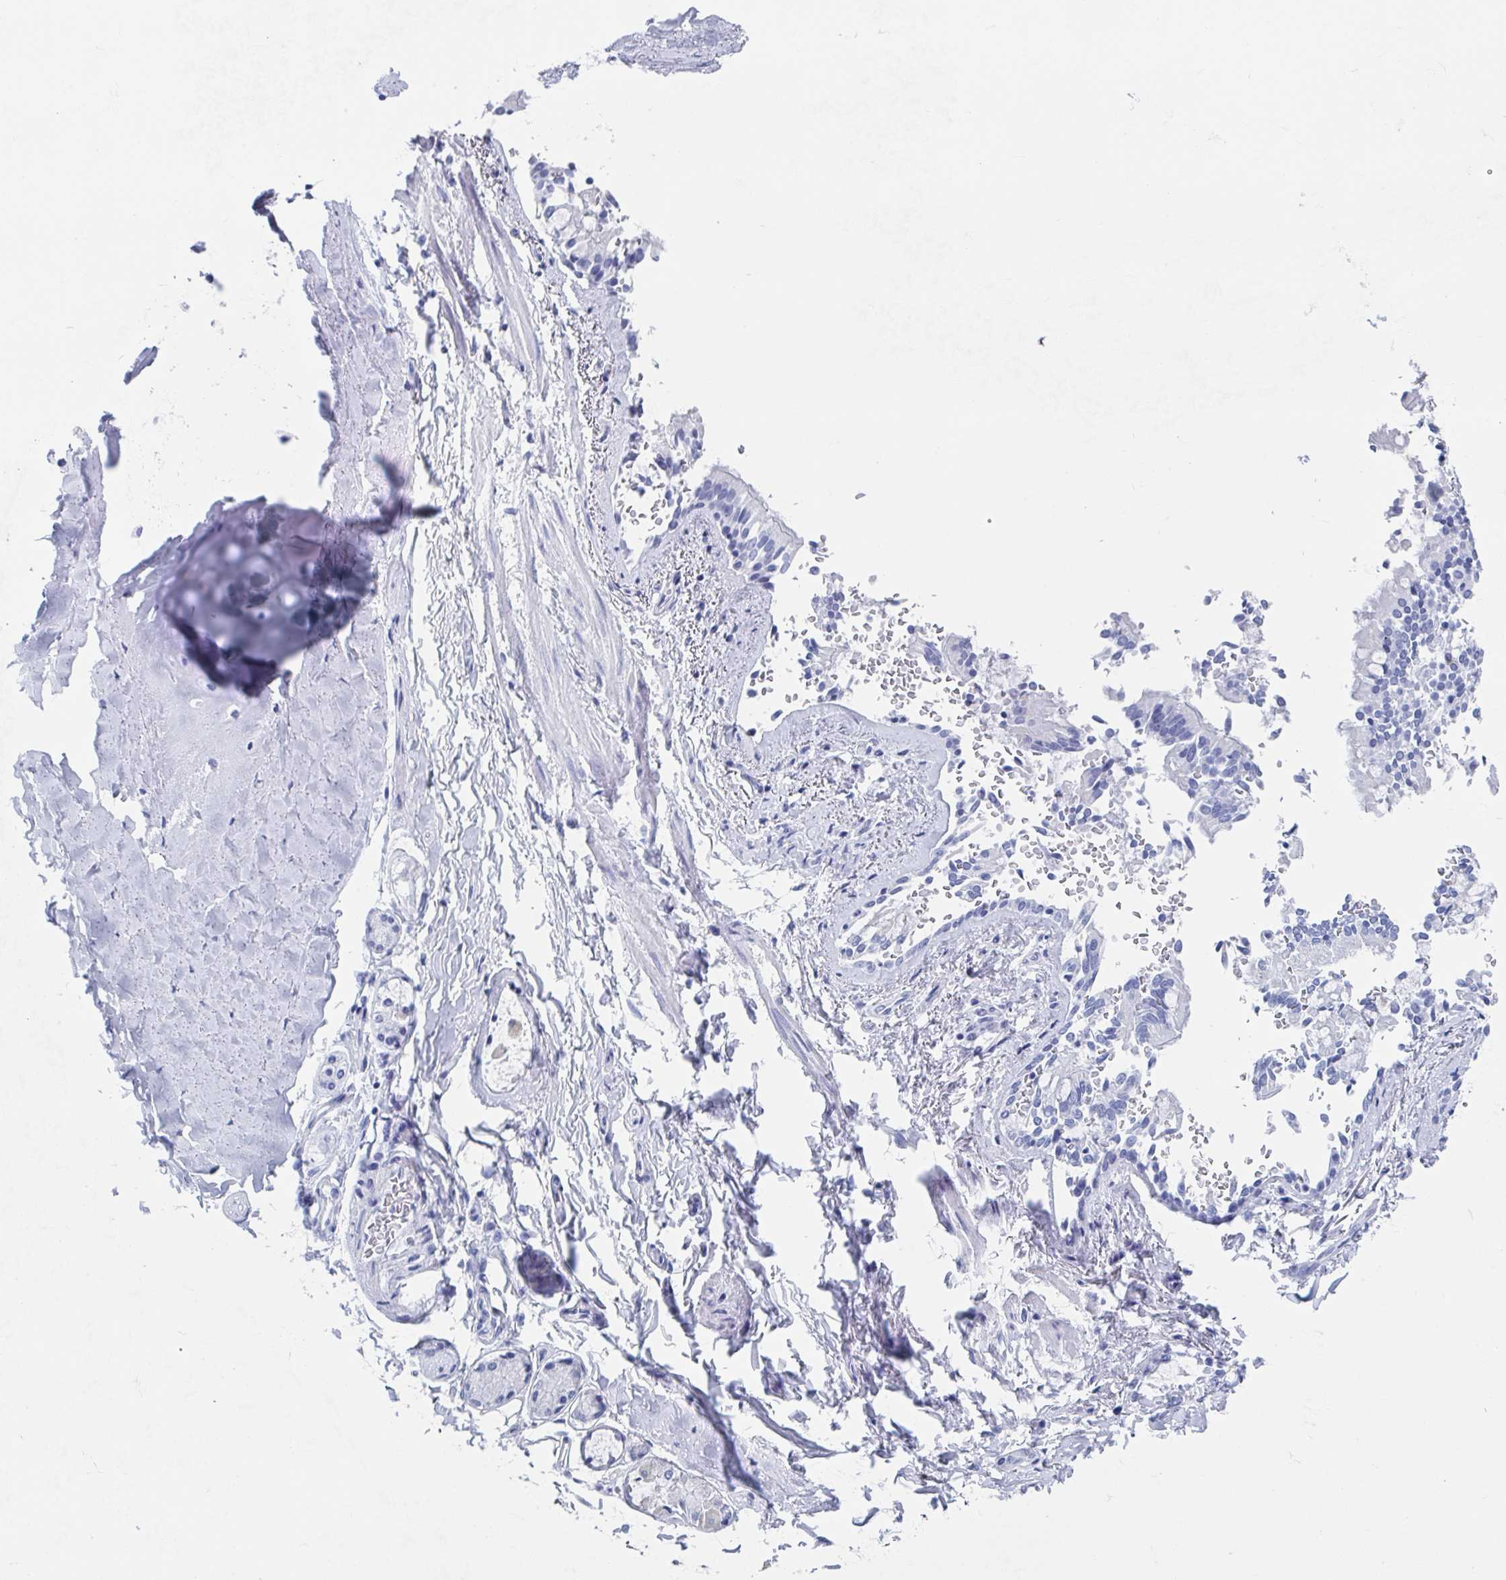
{"staining": {"intensity": "negative", "quantity": "none", "location": "none"}, "tissue": "adipose tissue", "cell_type": "Adipocytes", "image_type": "normal", "snomed": [{"axis": "morphology", "description": "Normal tissue, NOS"}, {"axis": "topography", "description": "Cartilage tissue"}, {"axis": "topography", "description": "Bronchus"}, {"axis": "topography", "description": "Peripheral nerve tissue"}], "caption": "Immunohistochemical staining of normal human adipose tissue shows no significant positivity in adipocytes.", "gene": "C10orf53", "patient": {"sex": "male", "age": 67}}